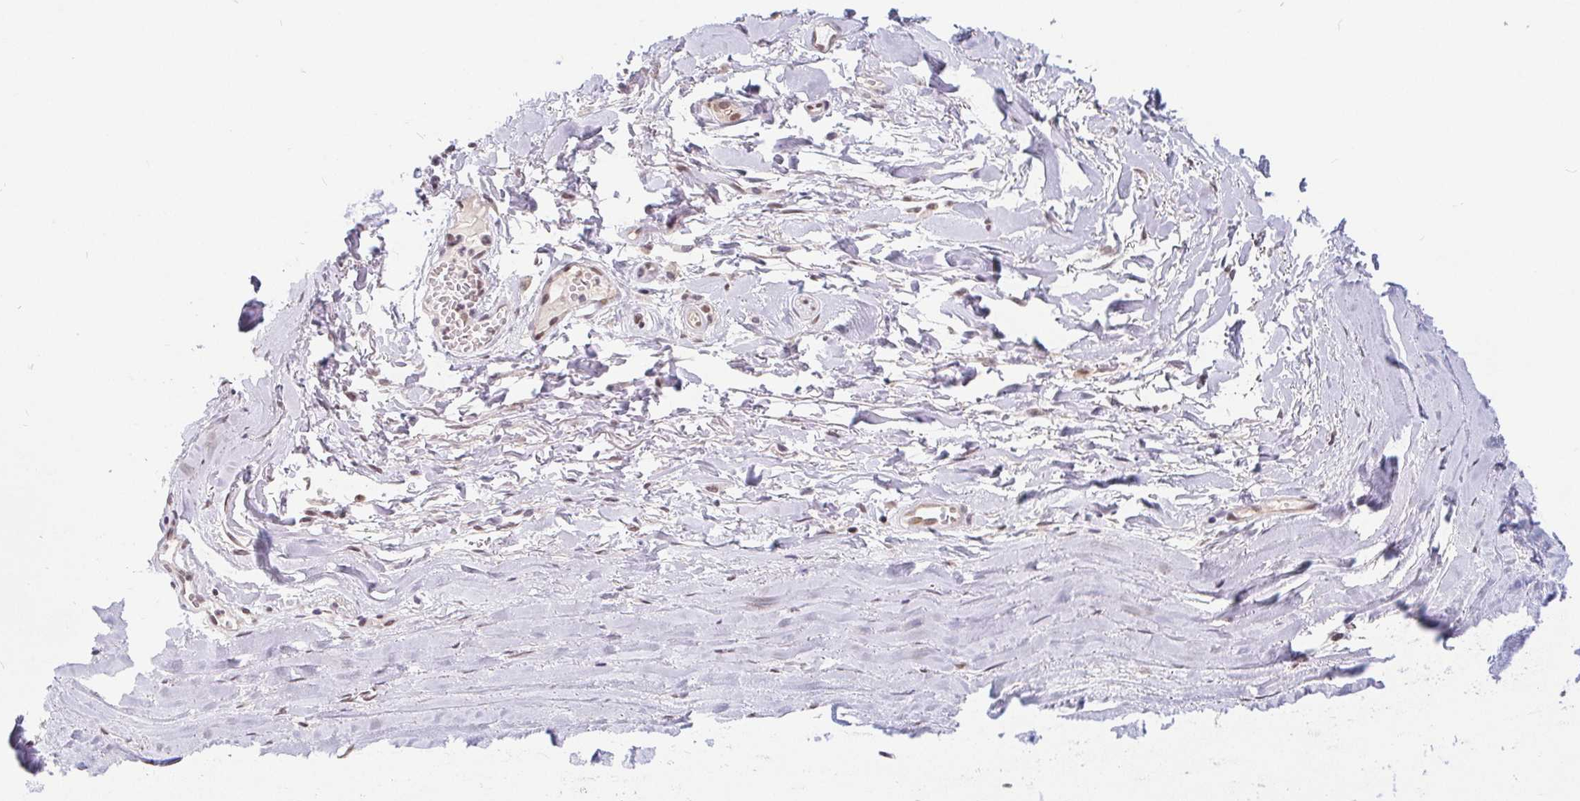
{"staining": {"intensity": "moderate", "quantity": "<25%", "location": "nuclear"}, "tissue": "soft tissue", "cell_type": "Chondrocytes", "image_type": "normal", "snomed": [{"axis": "morphology", "description": "Normal tissue, NOS"}, {"axis": "topography", "description": "Cartilage tissue"}, {"axis": "topography", "description": "Nasopharynx"}, {"axis": "topography", "description": "Thyroid gland"}], "caption": "Soft tissue stained with DAB (3,3'-diaminobenzidine) immunohistochemistry (IHC) displays low levels of moderate nuclear staining in about <25% of chondrocytes.", "gene": "POU2F1", "patient": {"sex": "male", "age": 63}}